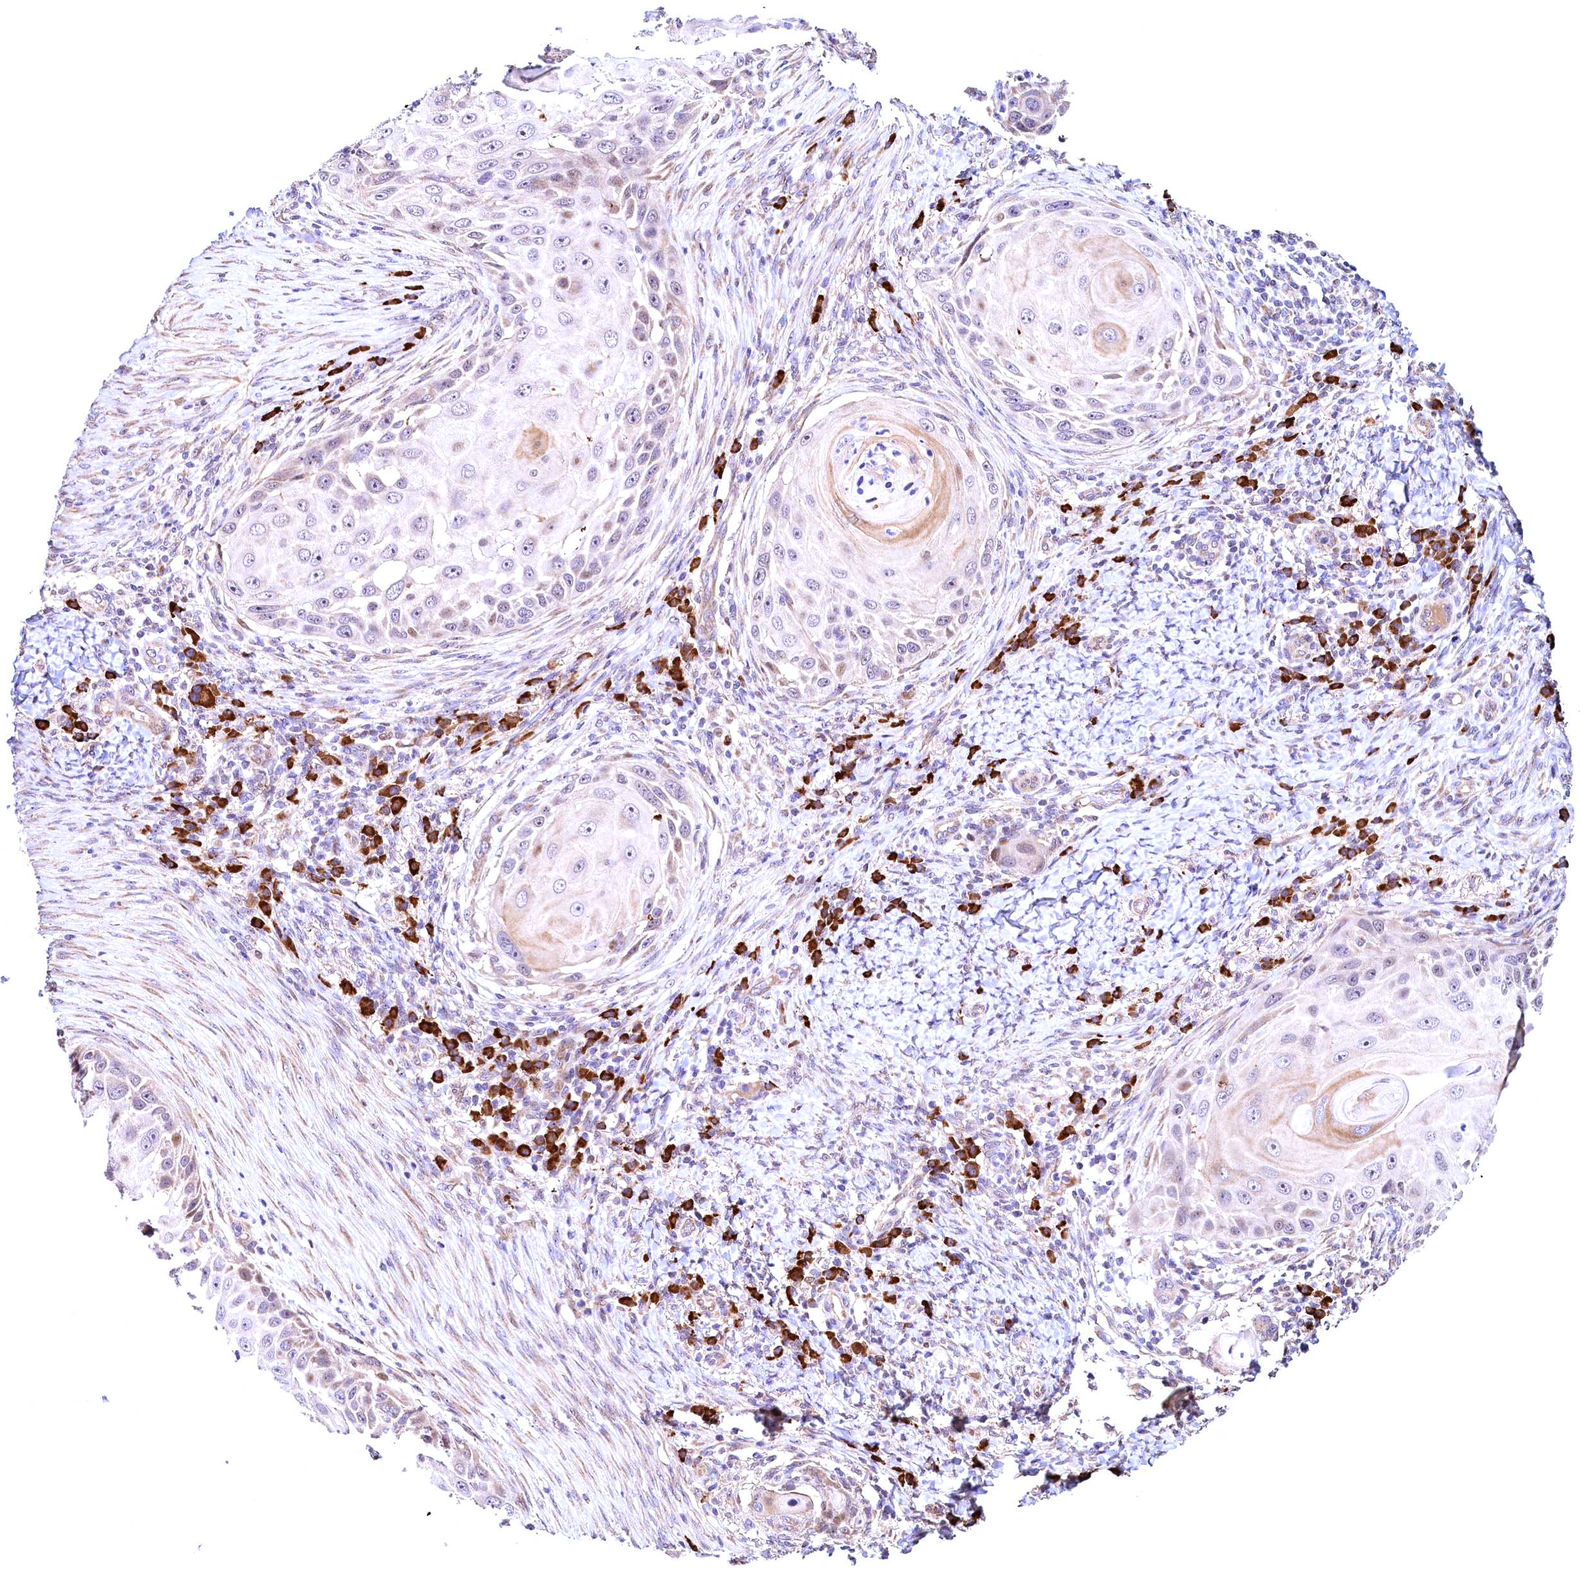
{"staining": {"intensity": "weak", "quantity": "<25%", "location": "cytoplasmic/membranous"}, "tissue": "skin cancer", "cell_type": "Tumor cells", "image_type": "cancer", "snomed": [{"axis": "morphology", "description": "Squamous cell carcinoma, NOS"}, {"axis": "topography", "description": "Skin"}], "caption": "Immunohistochemical staining of skin squamous cell carcinoma reveals no significant positivity in tumor cells.", "gene": "RBFA", "patient": {"sex": "female", "age": 44}}